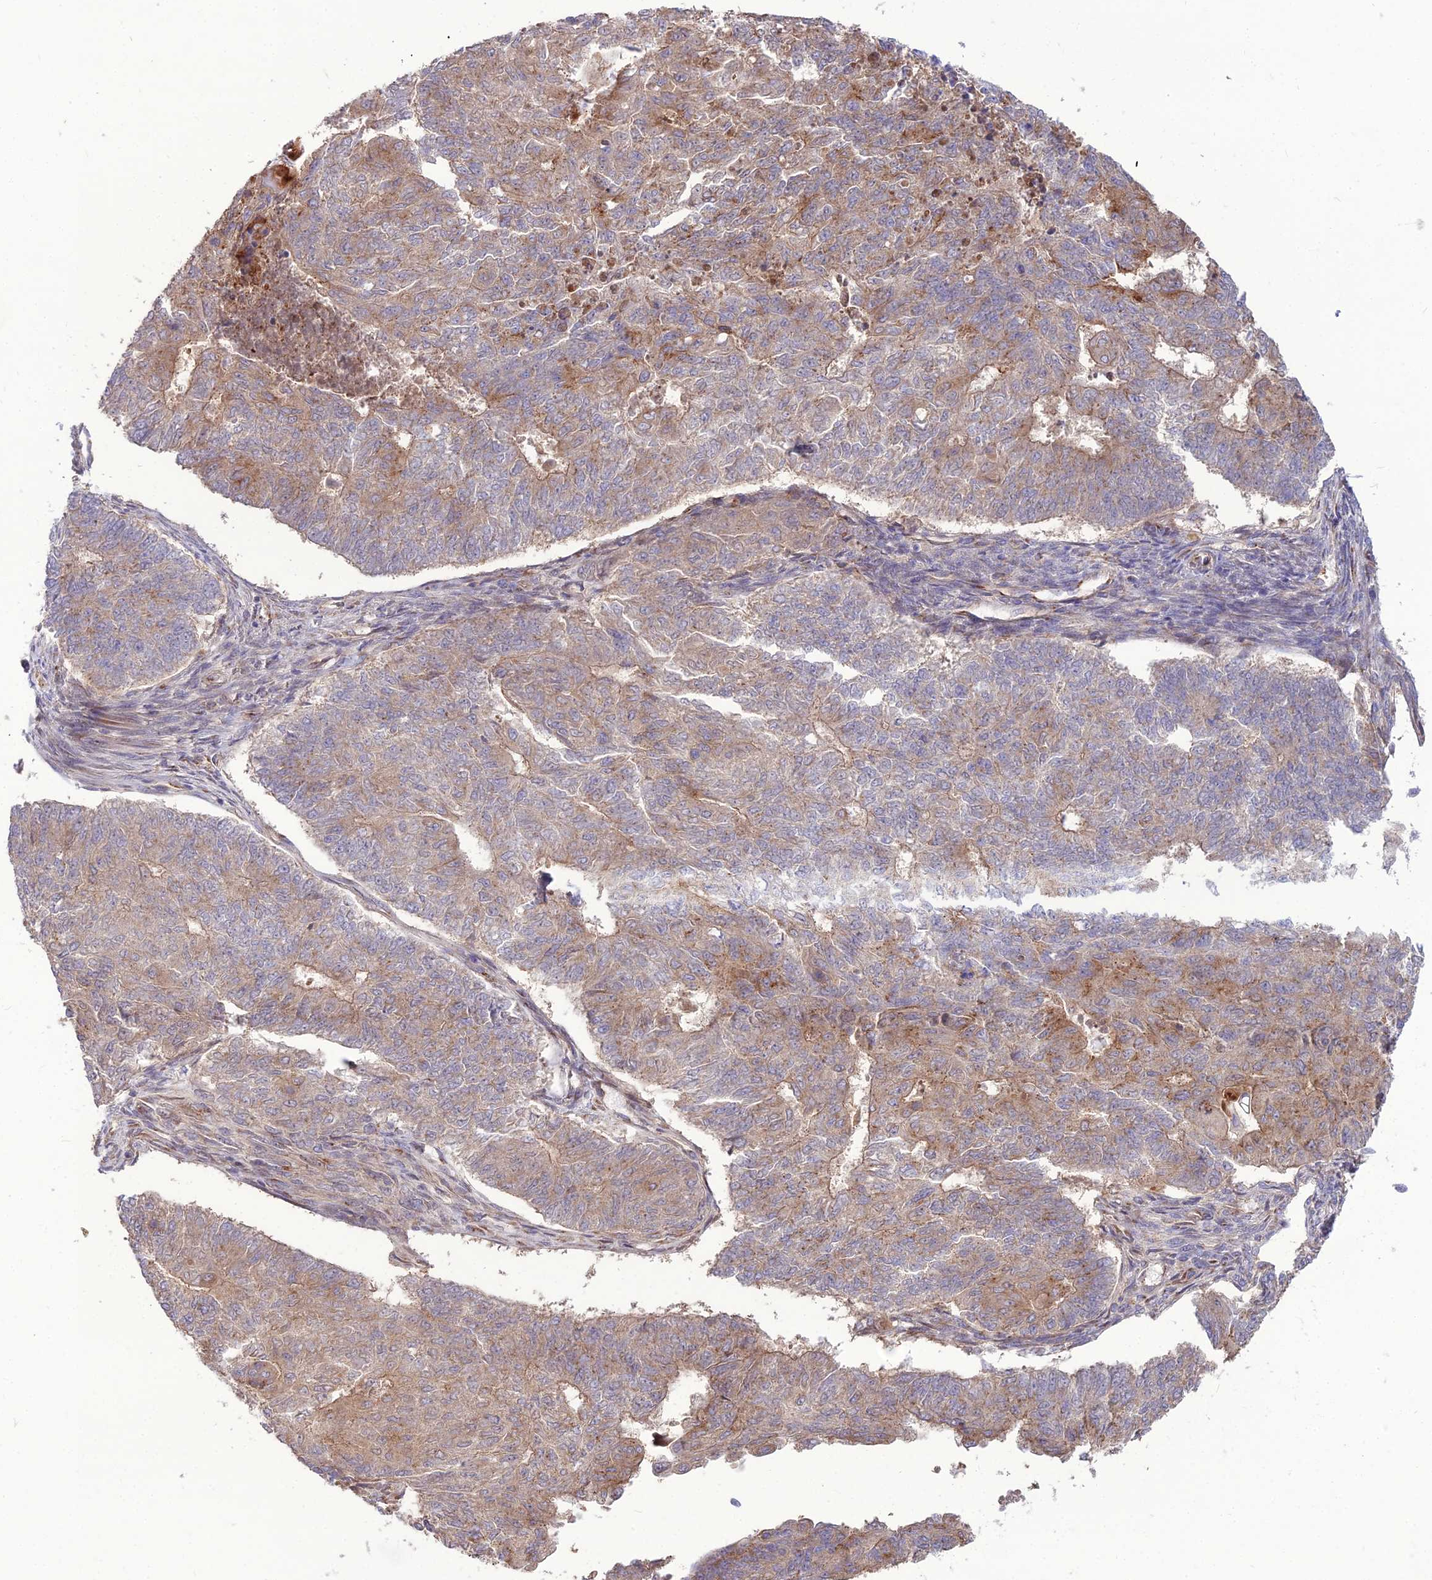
{"staining": {"intensity": "moderate", "quantity": "25%-75%", "location": "cytoplasmic/membranous"}, "tissue": "endometrial cancer", "cell_type": "Tumor cells", "image_type": "cancer", "snomed": [{"axis": "morphology", "description": "Adenocarcinoma, NOS"}, {"axis": "topography", "description": "Endometrium"}], "caption": "High-magnification brightfield microscopy of adenocarcinoma (endometrial) stained with DAB (brown) and counterstained with hematoxylin (blue). tumor cells exhibit moderate cytoplasmic/membranous staining is identified in about25%-75% of cells.", "gene": "SPRYD7", "patient": {"sex": "female", "age": 32}}